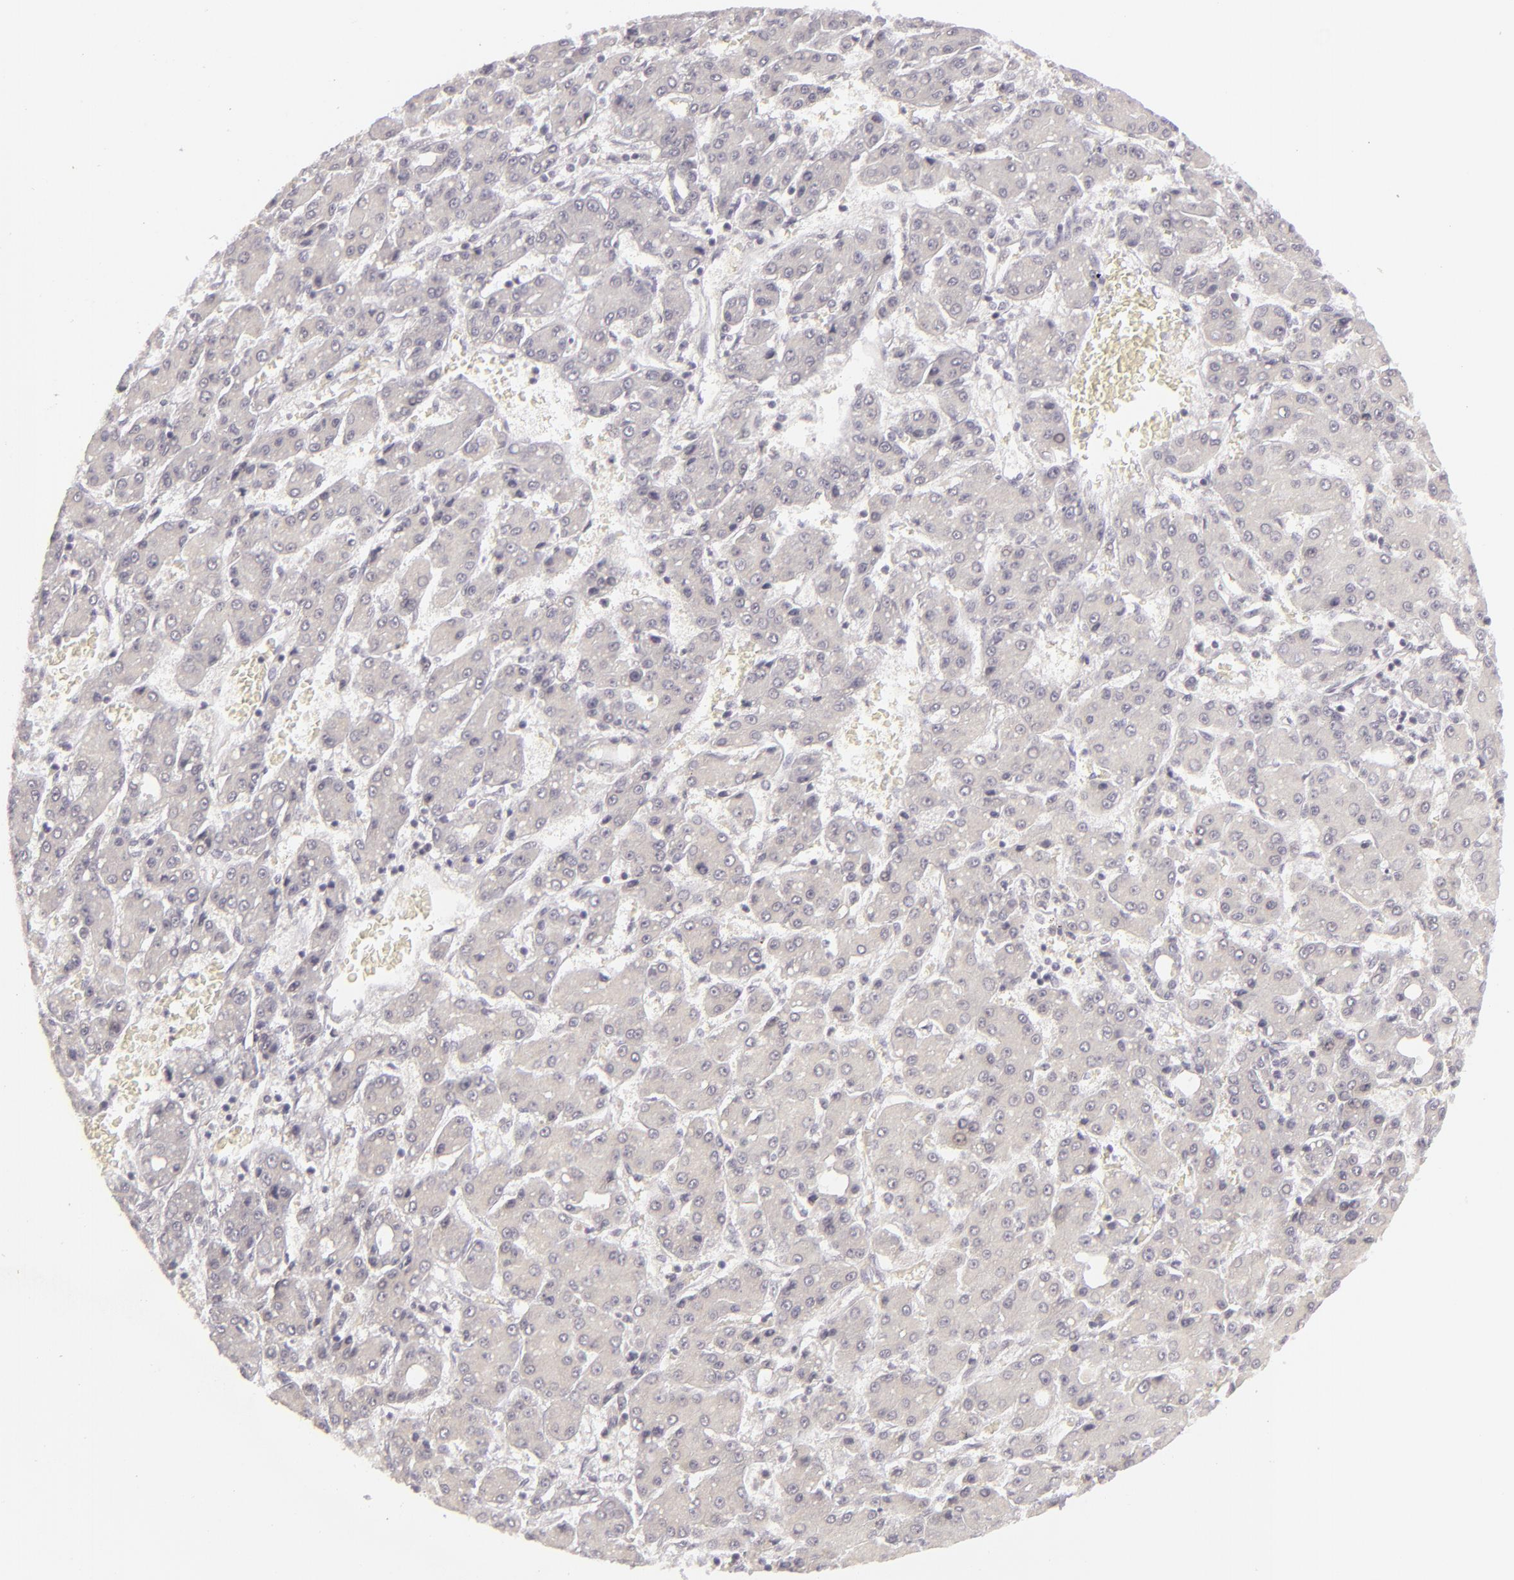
{"staining": {"intensity": "weak", "quantity": "<25%", "location": "cytoplasmic/membranous"}, "tissue": "liver cancer", "cell_type": "Tumor cells", "image_type": "cancer", "snomed": [{"axis": "morphology", "description": "Carcinoma, Hepatocellular, NOS"}, {"axis": "topography", "description": "Liver"}], "caption": "An image of liver cancer stained for a protein displays no brown staining in tumor cells.", "gene": "SIX1", "patient": {"sex": "male", "age": 69}}